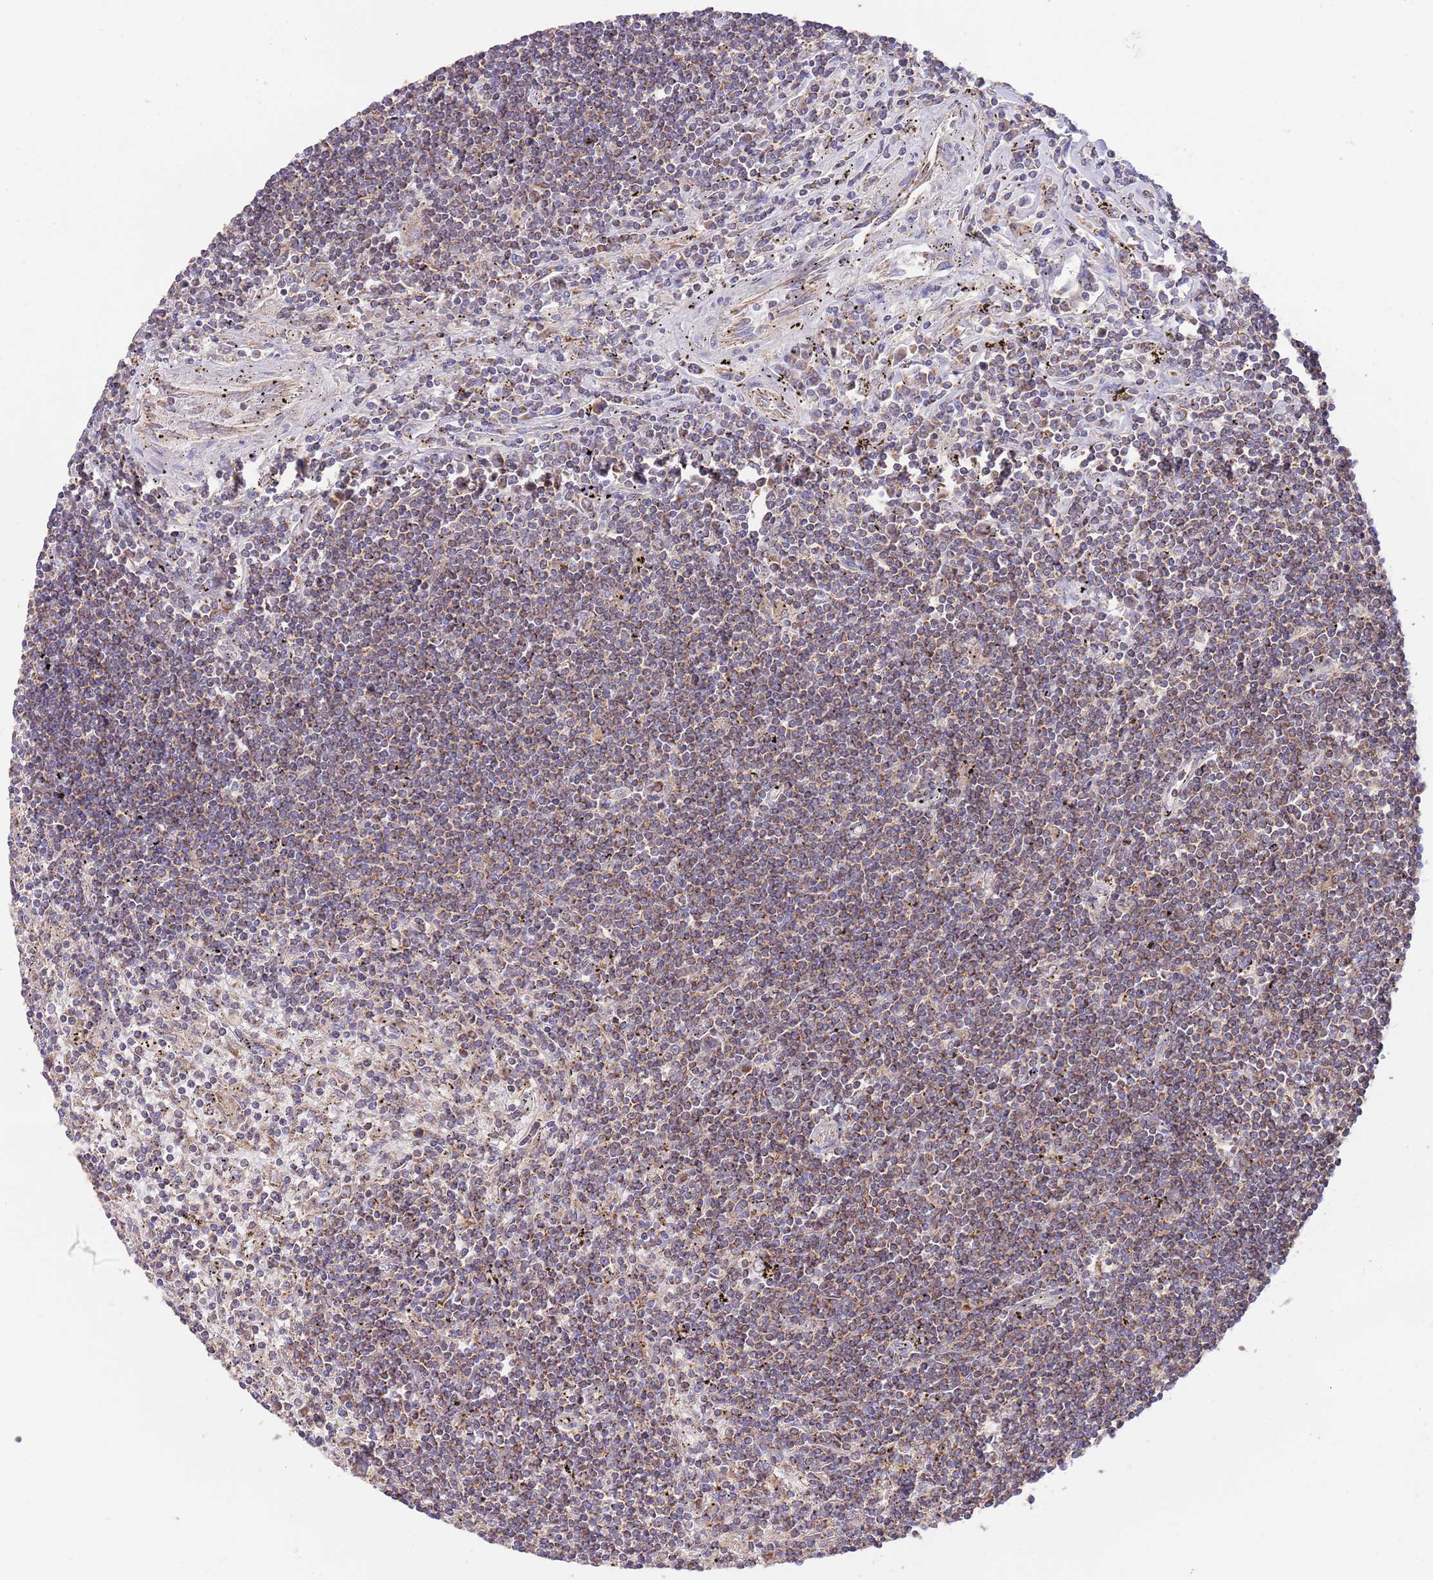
{"staining": {"intensity": "moderate", "quantity": "25%-75%", "location": "cytoplasmic/membranous"}, "tissue": "lymphoma", "cell_type": "Tumor cells", "image_type": "cancer", "snomed": [{"axis": "morphology", "description": "Malignant lymphoma, non-Hodgkin's type, Low grade"}, {"axis": "topography", "description": "Spleen"}], "caption": "This is a histology image of immunohistochemistry staining of lymphoma, which shows moderate staining in the cytoplasmic/membranous of tumor cells.", "gene": "DNAJA3", "patient": {"sex": "male", "age": 76}}